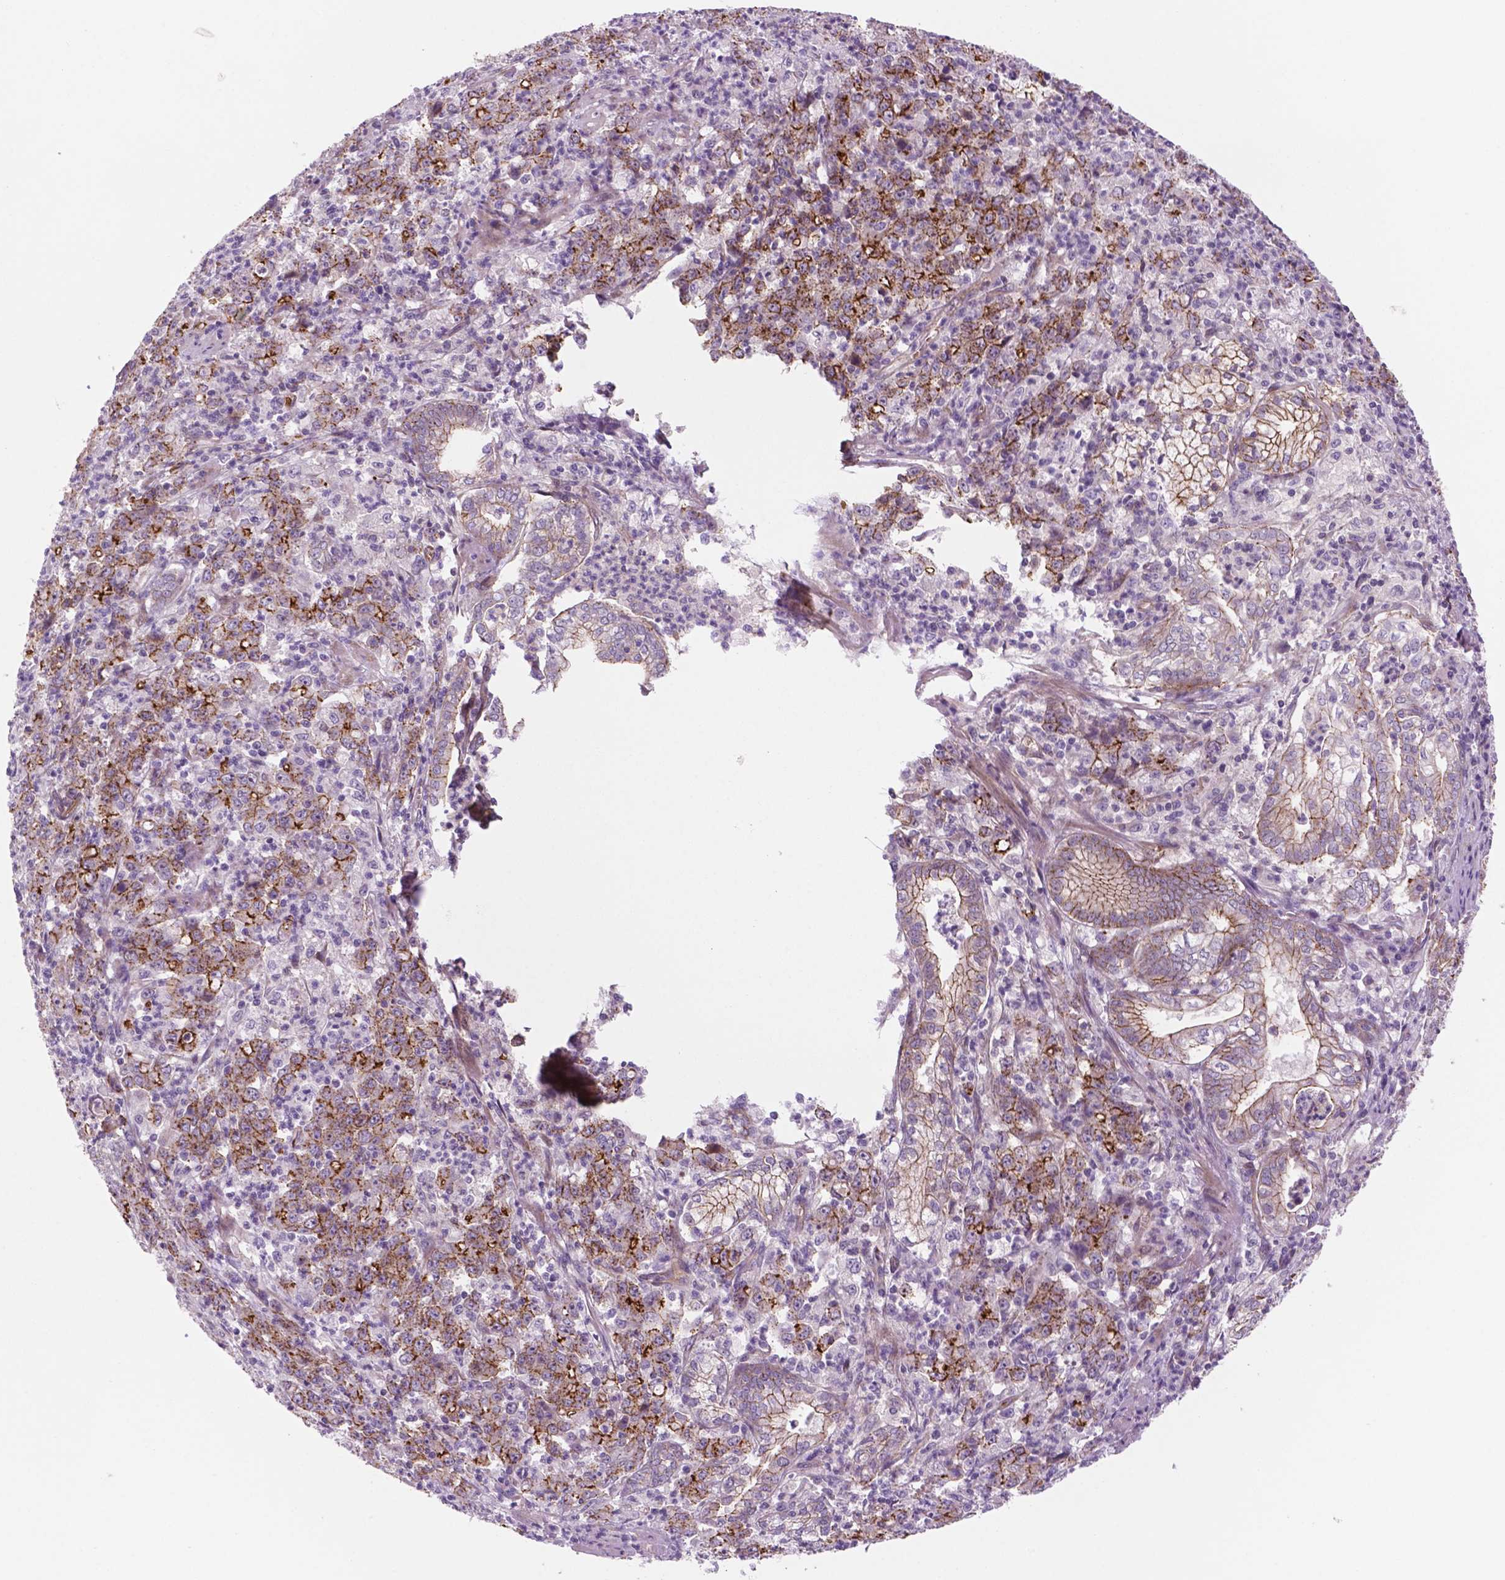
{"staining": {"intensity": "moderate", "quantity": "25%-75%", "location": "cytoplasmic/membranous"}, "tissue": "stomach cancer", "cell_type": "Tumor cells", "image_type": "cancer", "snomed": [{"axis": "morphology", "description": "Adenocarcinoma, NOS"}, {"axis": "topography", "description": "Stomach, lower"}], "caption": "Brown immunohistochemical staining in stomach cancer (adenocarcinoma) exhibits moderate cytoplasmic/membranous staining in about 25%-75% of tumor cells. The staining was performed using DAB, with brown indicating positive protein expression. Nuclei are stained blue with hematoxylin.", "gene": "RND3", "patient": {"sex": "female", "age": 71}}